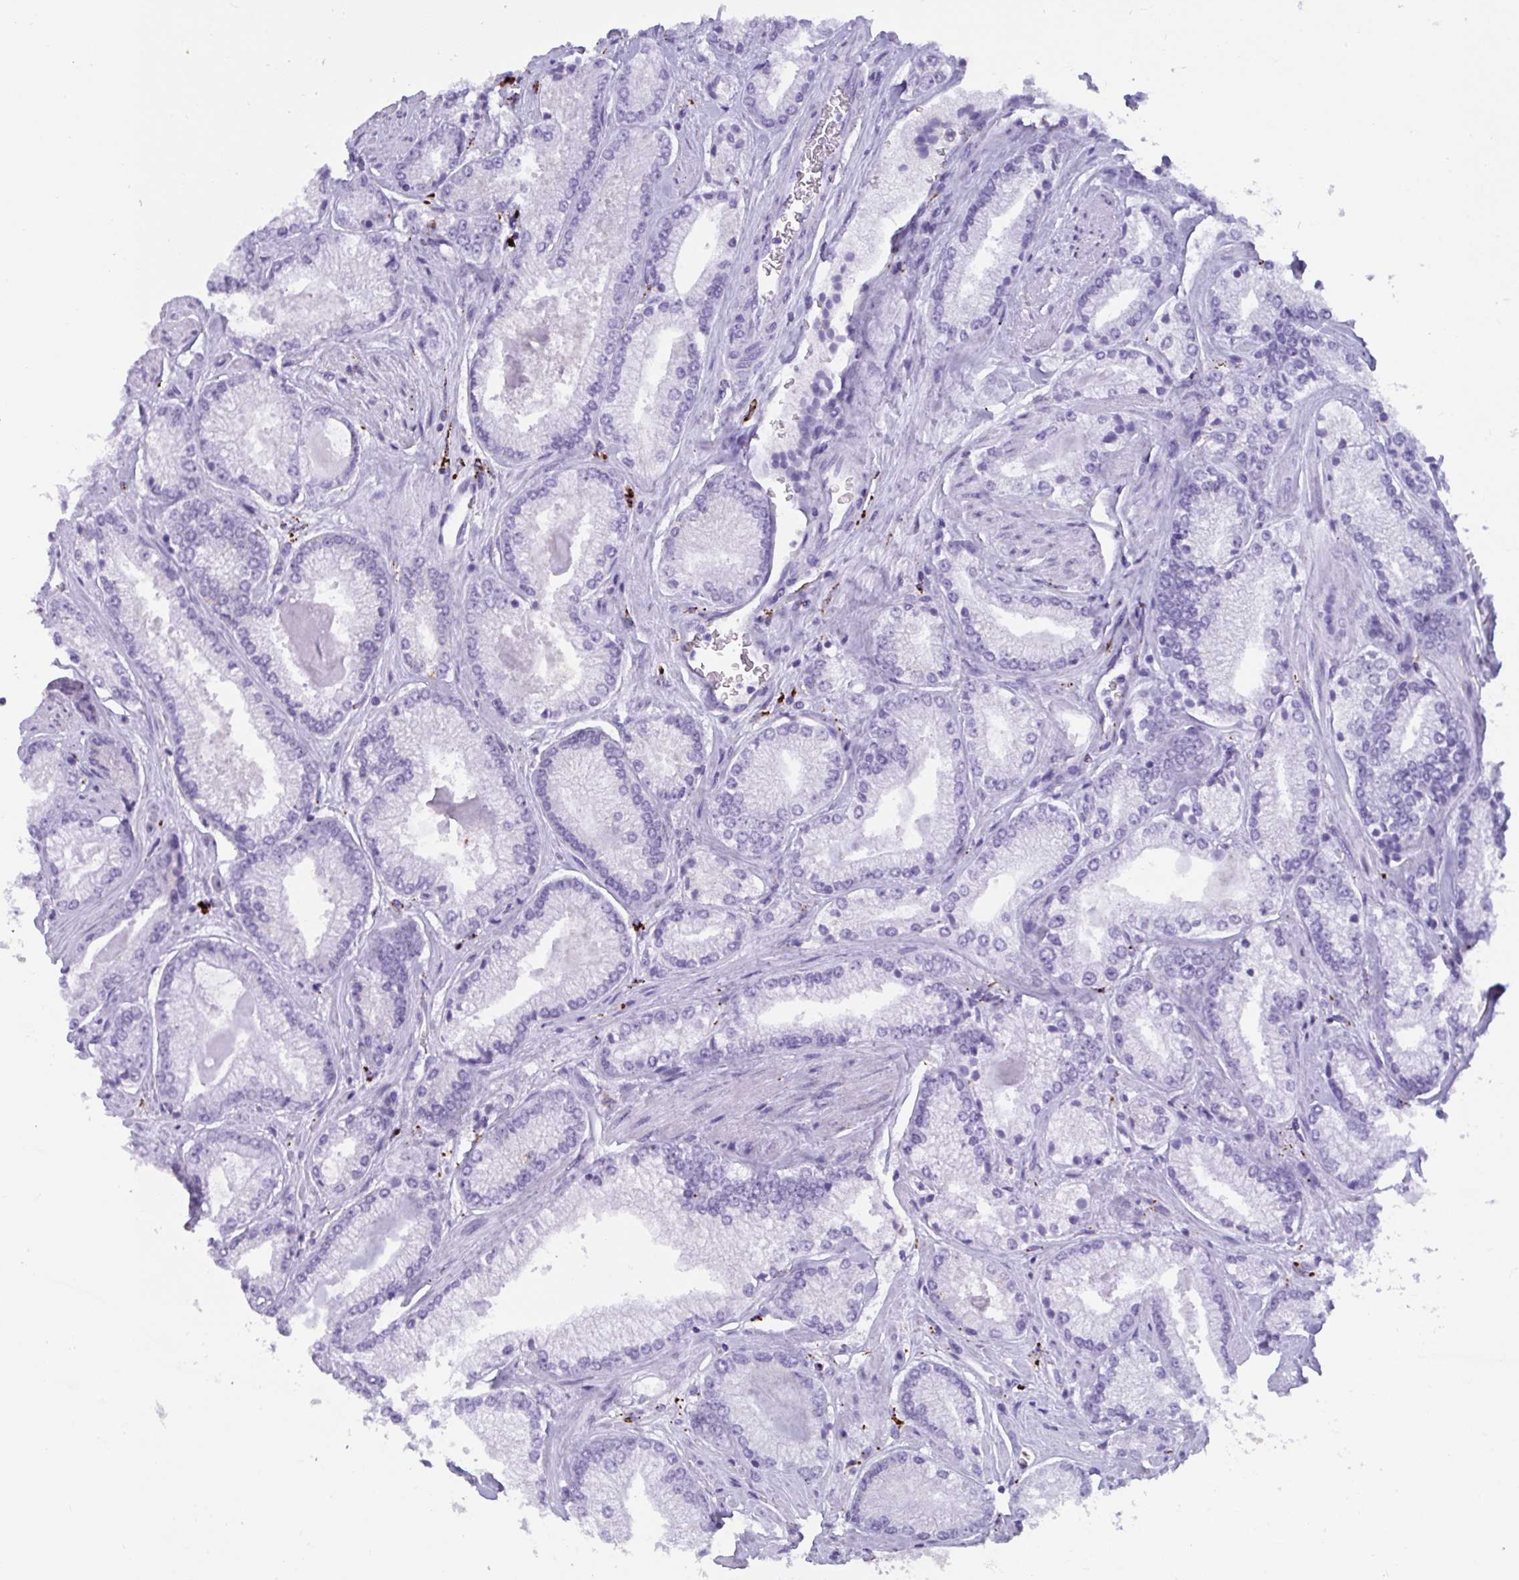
{"staining": {"intensity": "negative", "quantity": "none", "location": "none"}, "tissue": "prostate cancer", "cell_type": "Tumor cells", "image_type": "cancer", "snomed": [{"axis": "morphology", "description": "Adenocarcinoma, Low grade"}, {"axis": "topography", "description": "Prostate"}], "caption": "Immunohistochemistry (IHC) histopathology image of neoplastic tissue: prostate cancer stained with DAB reveals no significant protein positivity in tumor cells.", "gene": "CPVL", "patient": {"sex": "male", "age": 67}}